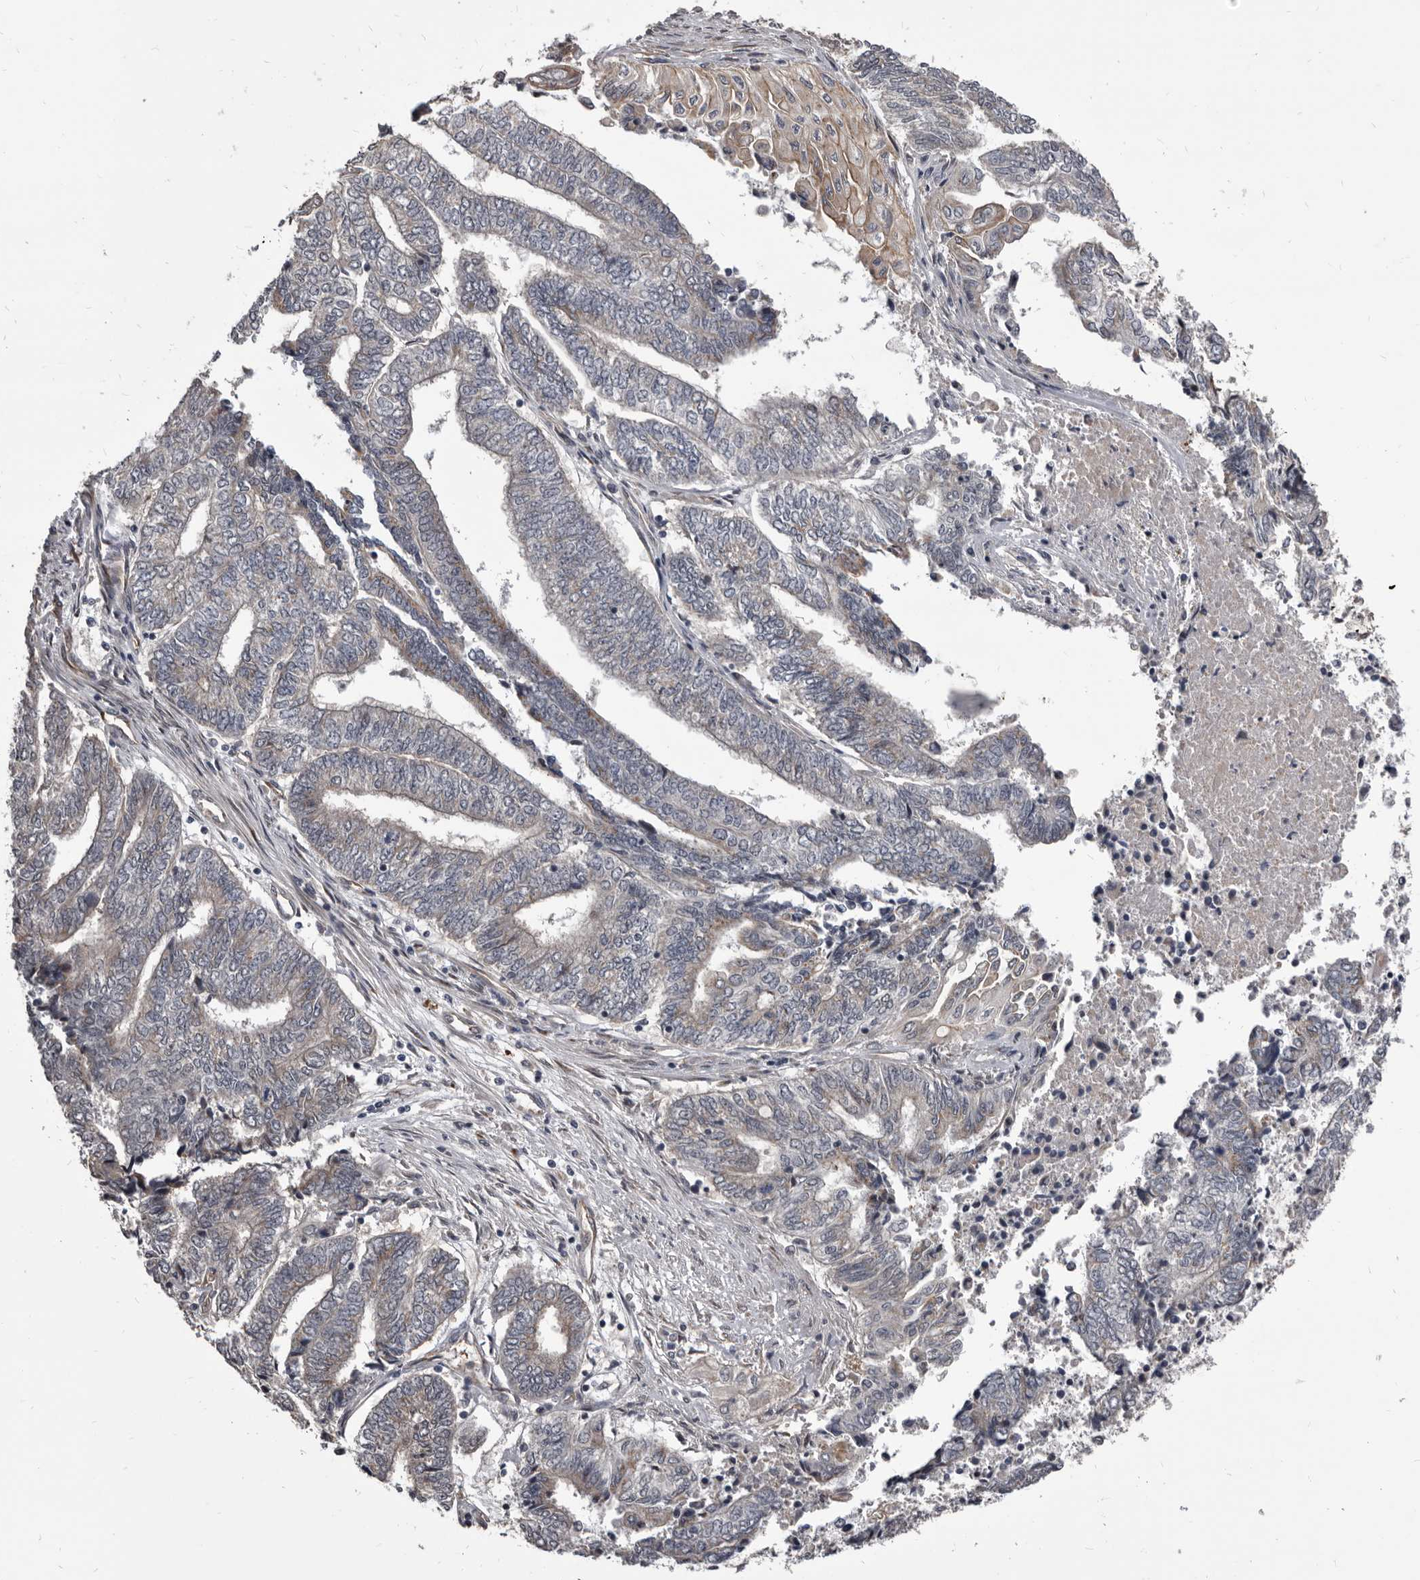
{"staining": {"intensity": "weak", "quantity": "<25%", "location": "cytoplasmic/membranous"}, "tissue": "endometrial cancer", "cell_type": "Tumor cells", "image_type": "cancer", "snomed": [{"axis": "morphology", "description": "Adenocarcinoma, NOS"}, {"axis": "topography", "description": "Uterus"}, {"axis": "topography", "description": "Endometrium"}], "caption": "An image of endometrial cancer (adenocarcinoma) stained for a protein demonstrates no brown staining in tumor cells. (Brightfield microscopy of DAB immunohistochemistry at high magnification).", "gene": "ADAMTS20", "patient": {"sex": "female", "age": 70}}